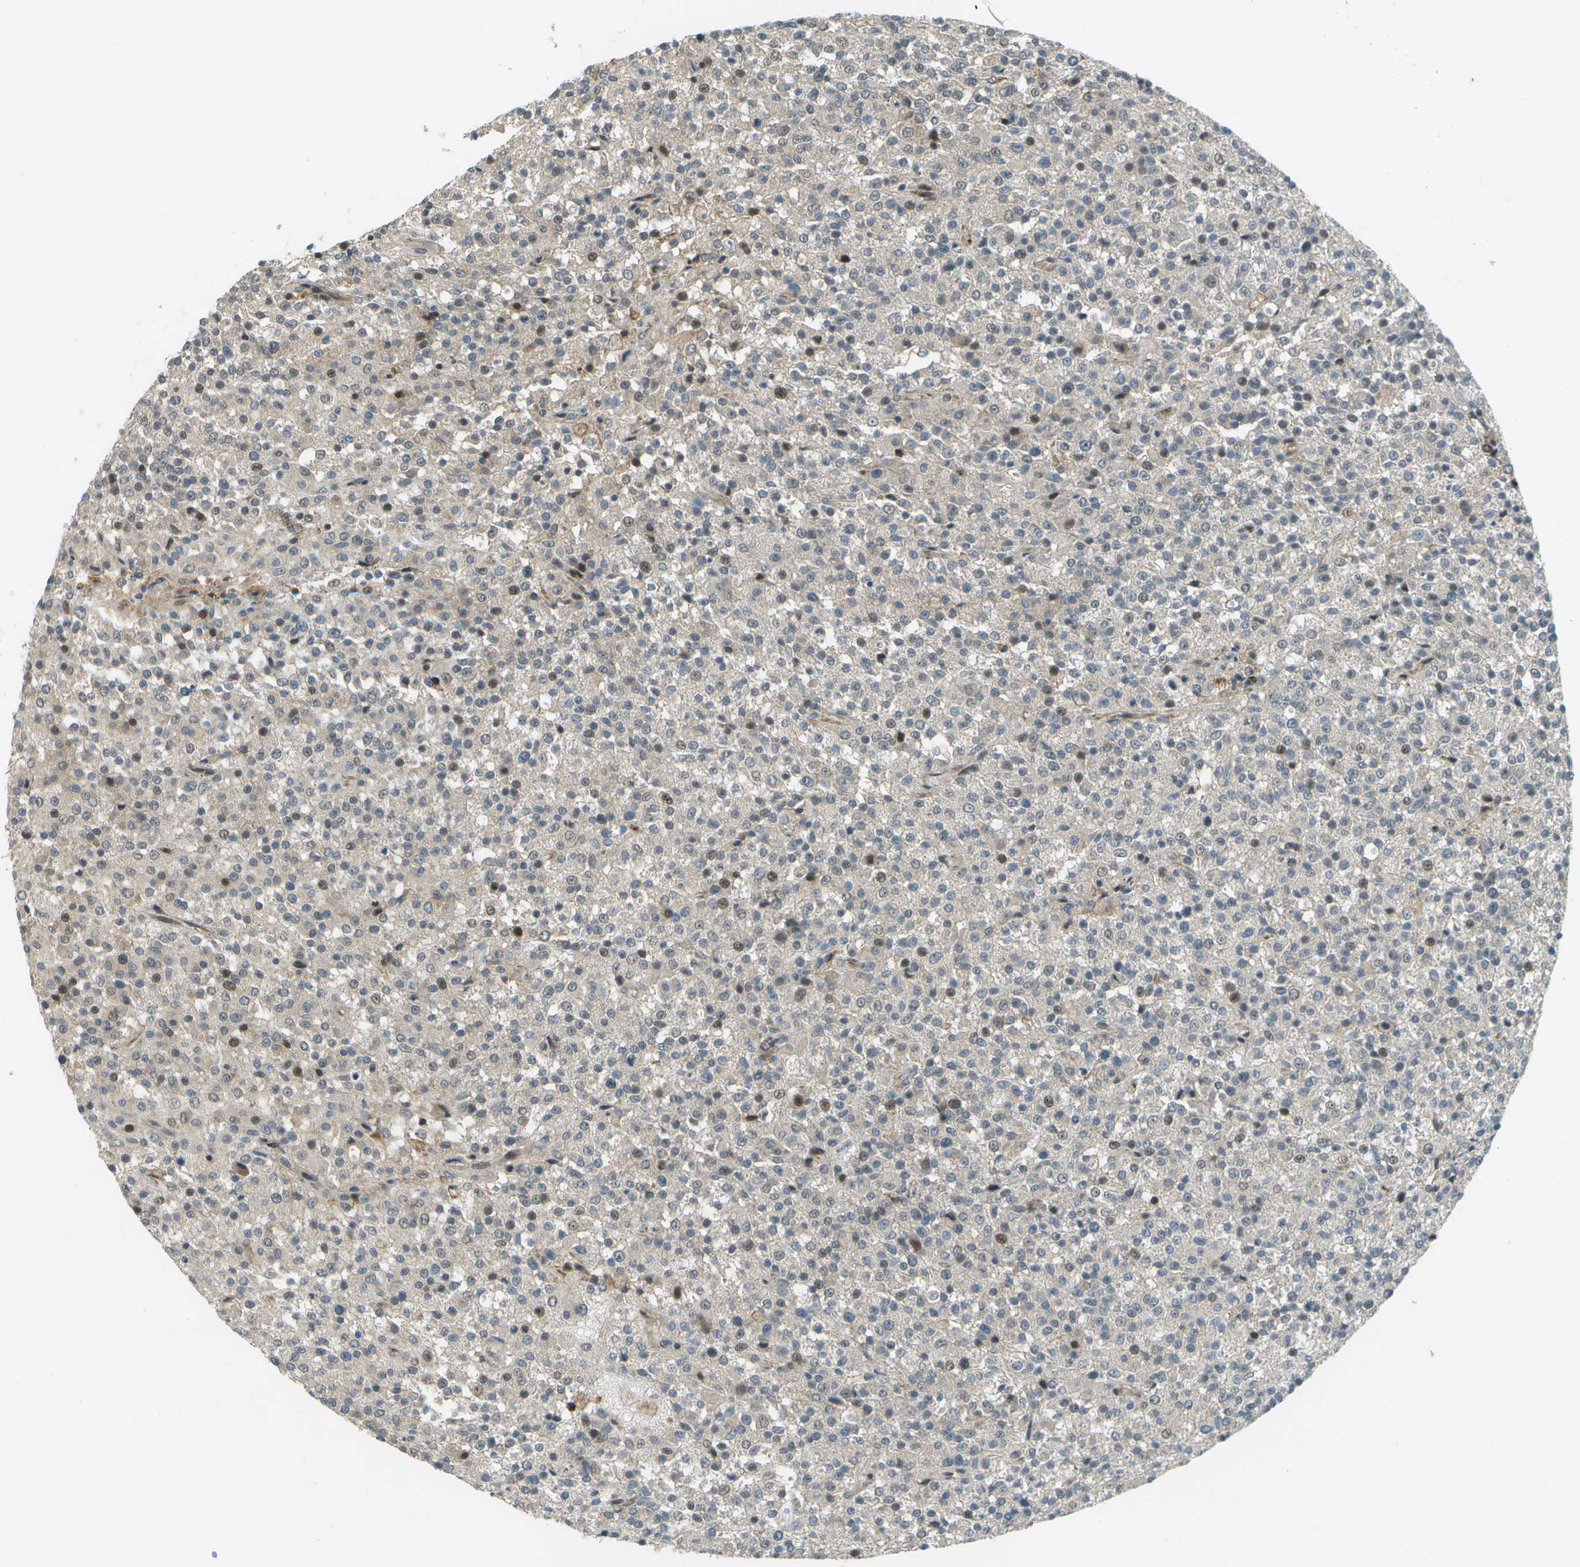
{"staining": {"intensity": "weak", "quantity": ">75%", "location": "cytoplasmic/membranous,nuclear"}, "tissue": "testis cancer", "cell_type": "Tumor cells", "image_type": "cancer", "snomed": [{"axis": "morphology", "description": "Seminoma, NOS"}, {"axis": "topography", "description": "Testis"}], "caption": "Weak cytoplasmic/membranous and nuclear expression is present in about >75% of tumor cells in testis cancer (seminoma).", "gene": "WNK2", "patient": {"sex": "male", "age": 59}}